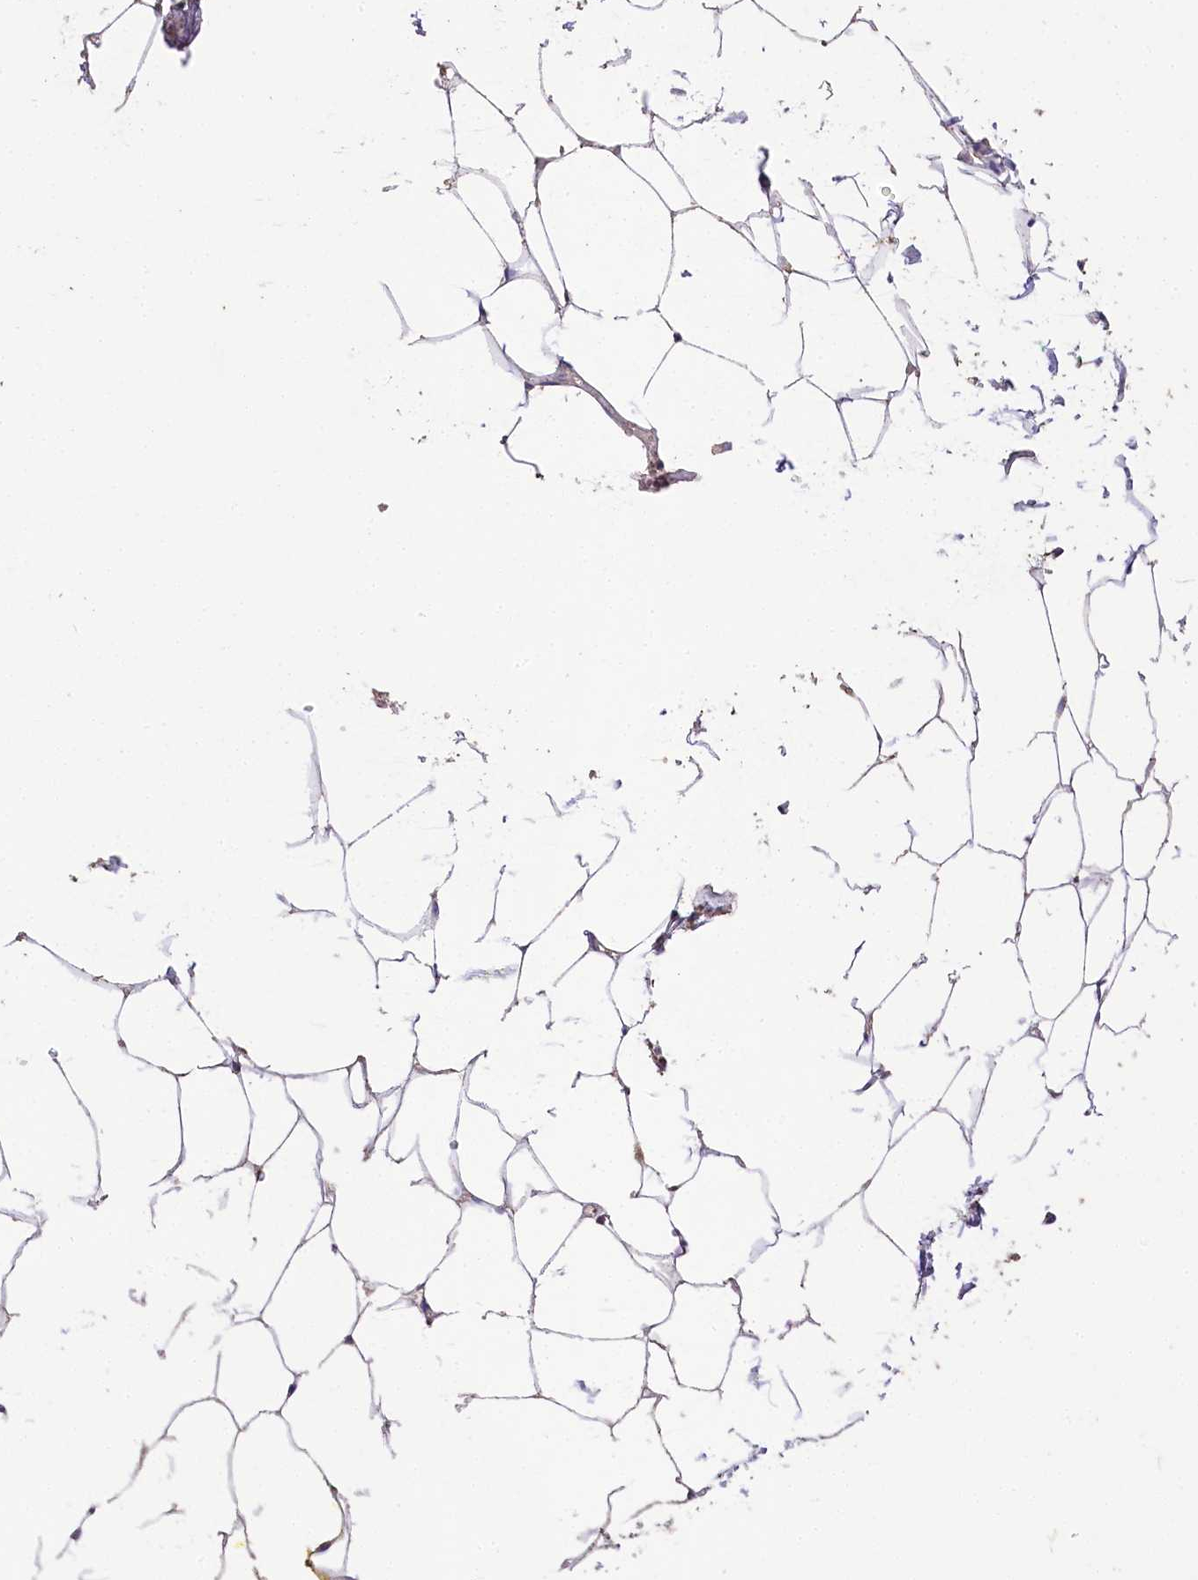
{"staining": {"intensity": "moderate", "quantity": "25%-75%", "location": "cytoplasmic/membranous"}, "tissue": "adipose tissue", "cell_type": "Adipocytes", "image_type": "normal", "snomed": [{"axis": "morphology", "description": "Normal tissue, NOS"}, {"axis": "morphology", "description": "Adenocarcinoma, Low grade"}, {"axis": "topography", "description": "Prostate"}, {"axis": "topography", "description": "Peripheral nerve tissue"}], "caption": "Adipose tissue stained with DAB (3,3'-diaminobenzidine) immunohistochemistry (IHC) shows medium levels of moderate cytoplasmic/membranous expression in about 25%-75% of adipocytes. (Stains: DAB (3,3'-diaminobenzidine) in brown, nuclei in blue, Microscopy: brightfield microscopy at high magnification).", "gene": "IREB2", "patient": {"sex": "male", "age": 63}}